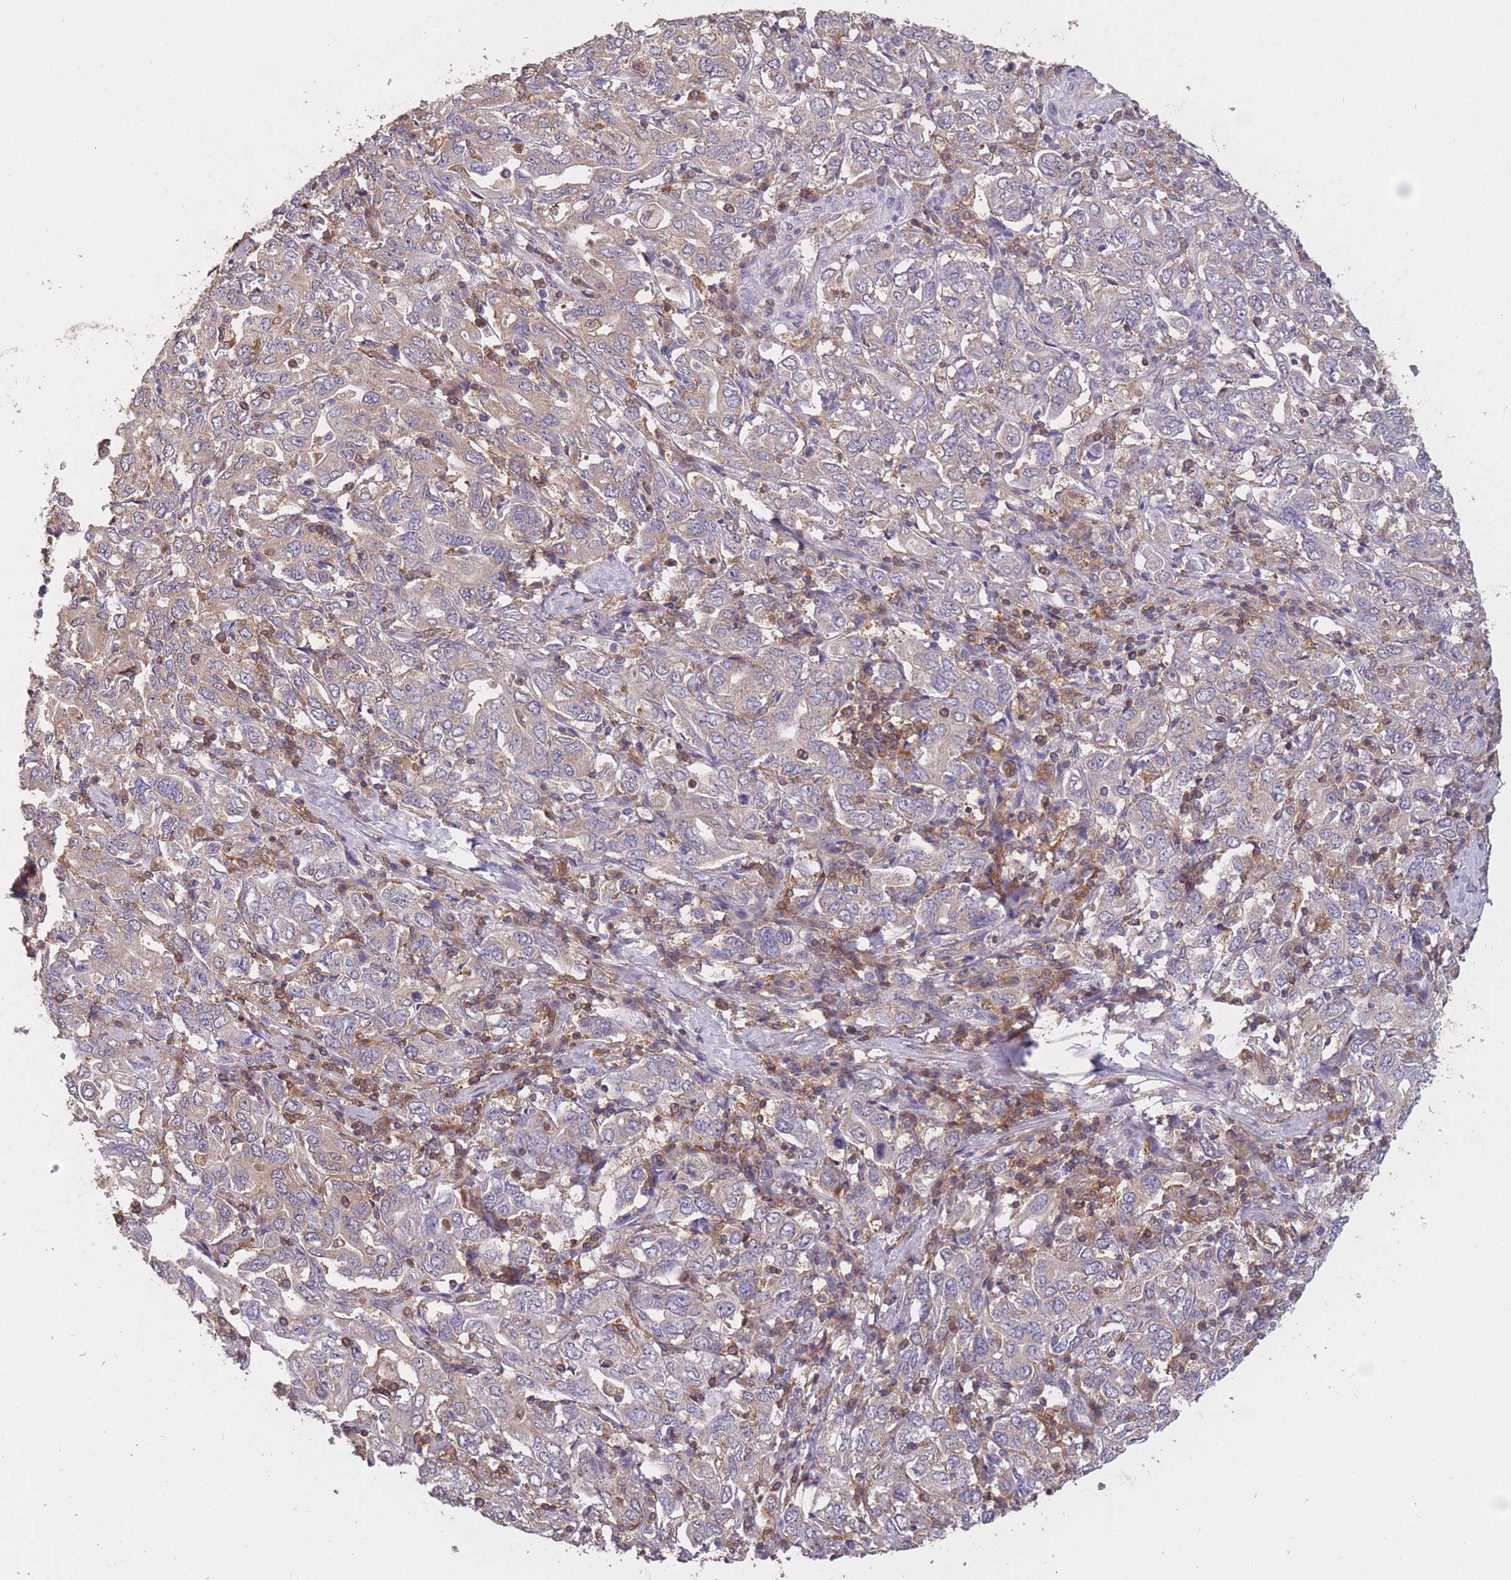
{"staining": {"intensity": "weak", "quantity": "<25%", "location": "cytoplasmic/membranous"}, "tissue": "stomach cancer", "cell_type": "Tumor cells", "image_type": "cancer", "snomed": [{"axis": "morphology", "description": "Adenocarcinoma, NOS"}, {"axis": "topography", "description": "Stomach, upper"}, {"axis": "topography", "description": "Stomach"}], "caption": "The micrograph reveals no significant staining in tumor cells of stomach cancer.", "gene": "GMIP", "patient": {"sex": "male", "age": 62}}